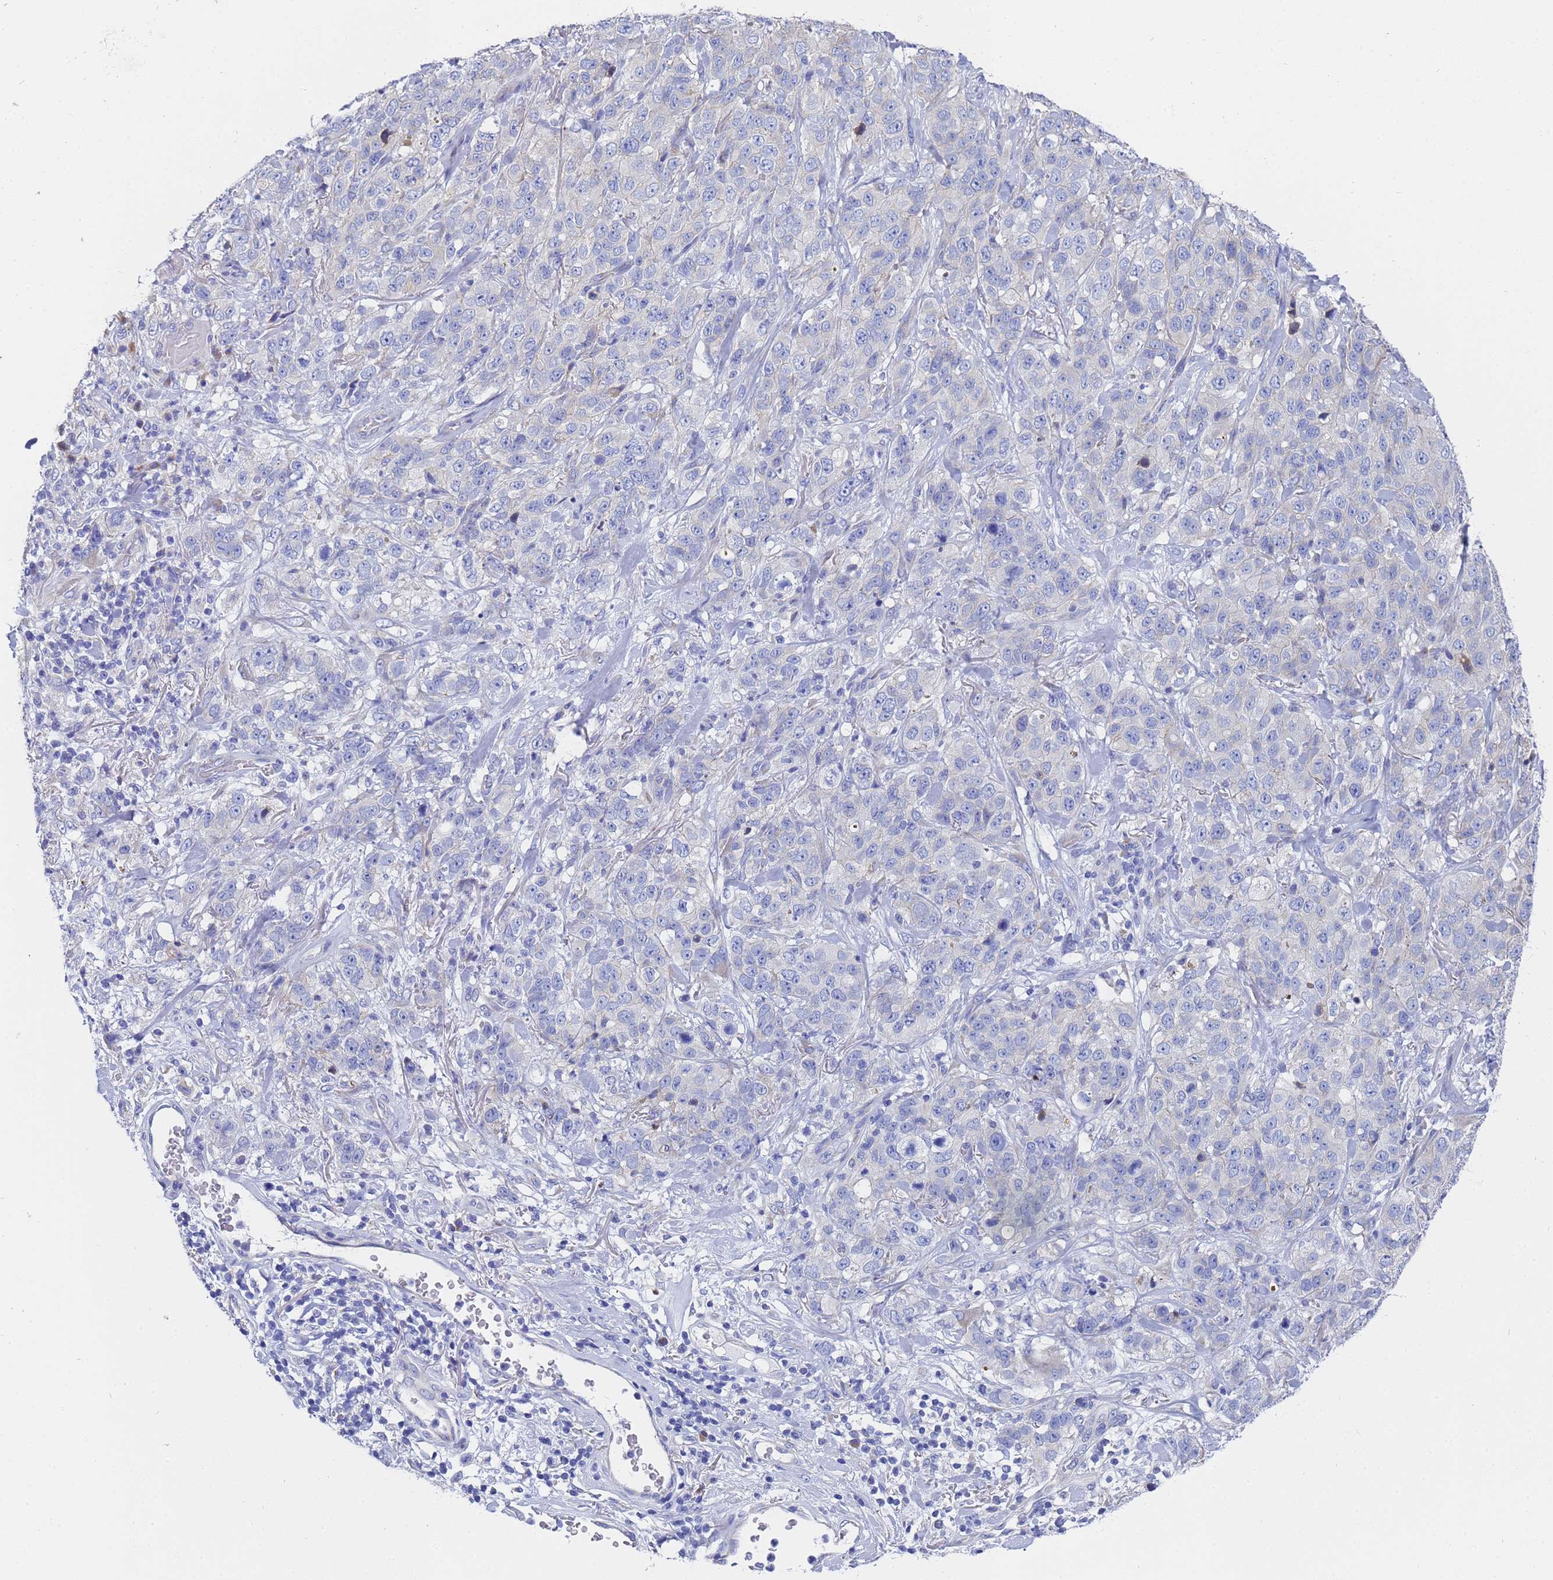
{"staining": {"intensity": "negative", "quantity": "none", "location": "none"}, "tissue": "stomach cancer", "cell_type": "Tumor cells", "image_type": "cancer", "snomed": [{"axis": "morphology", "description": "Adenocarcinoma, NOS"}, {"axis": "topography", "description": "Stomach"}], "caption": "Tumor cells show no significant positivity in stomach cancer. (DAB (3,3'-diaminobenzidine) immunohistochemistry with hematoxylin counter stain).", "gene": "TM4SF4", "patient": {"sex": "male", "age": 48}}